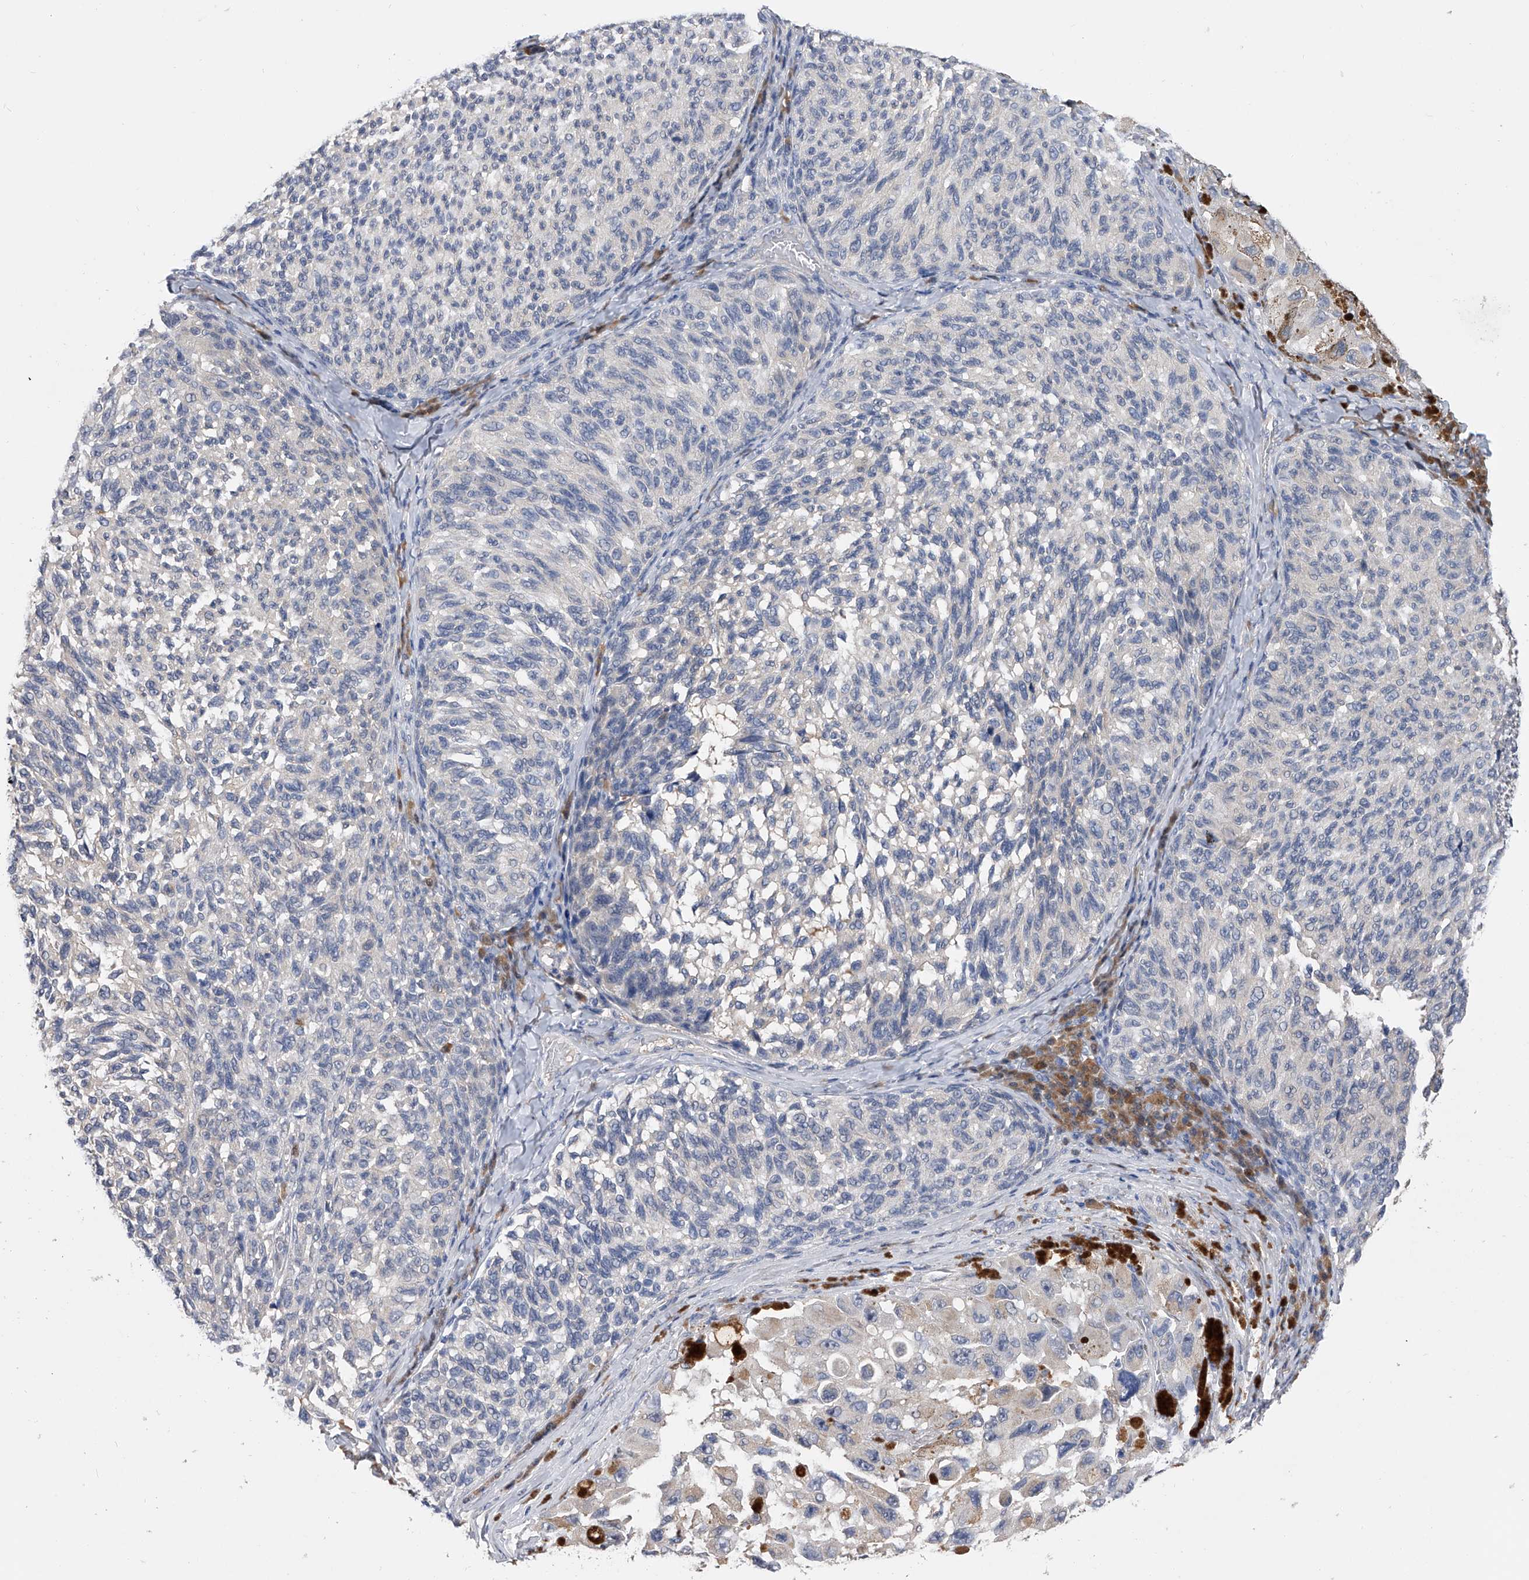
{"staining": {"intensity": "negative", "quantity": "none", "location": "none"}, "tissue": "melanoma", "cell_type": "Tumor cells", "image_type": "cancer", "snomed": [{"axis": "morphology", "description": "Malignant melanoma, NOS"}, {"axis": "topography", "description": "Skin"}], "caption": "This is a image of IHC staining of melanoma, which shows no positivity in tumor cells.", "gene": "PGM3", "patient": {"sex": "female", "age": 73}}